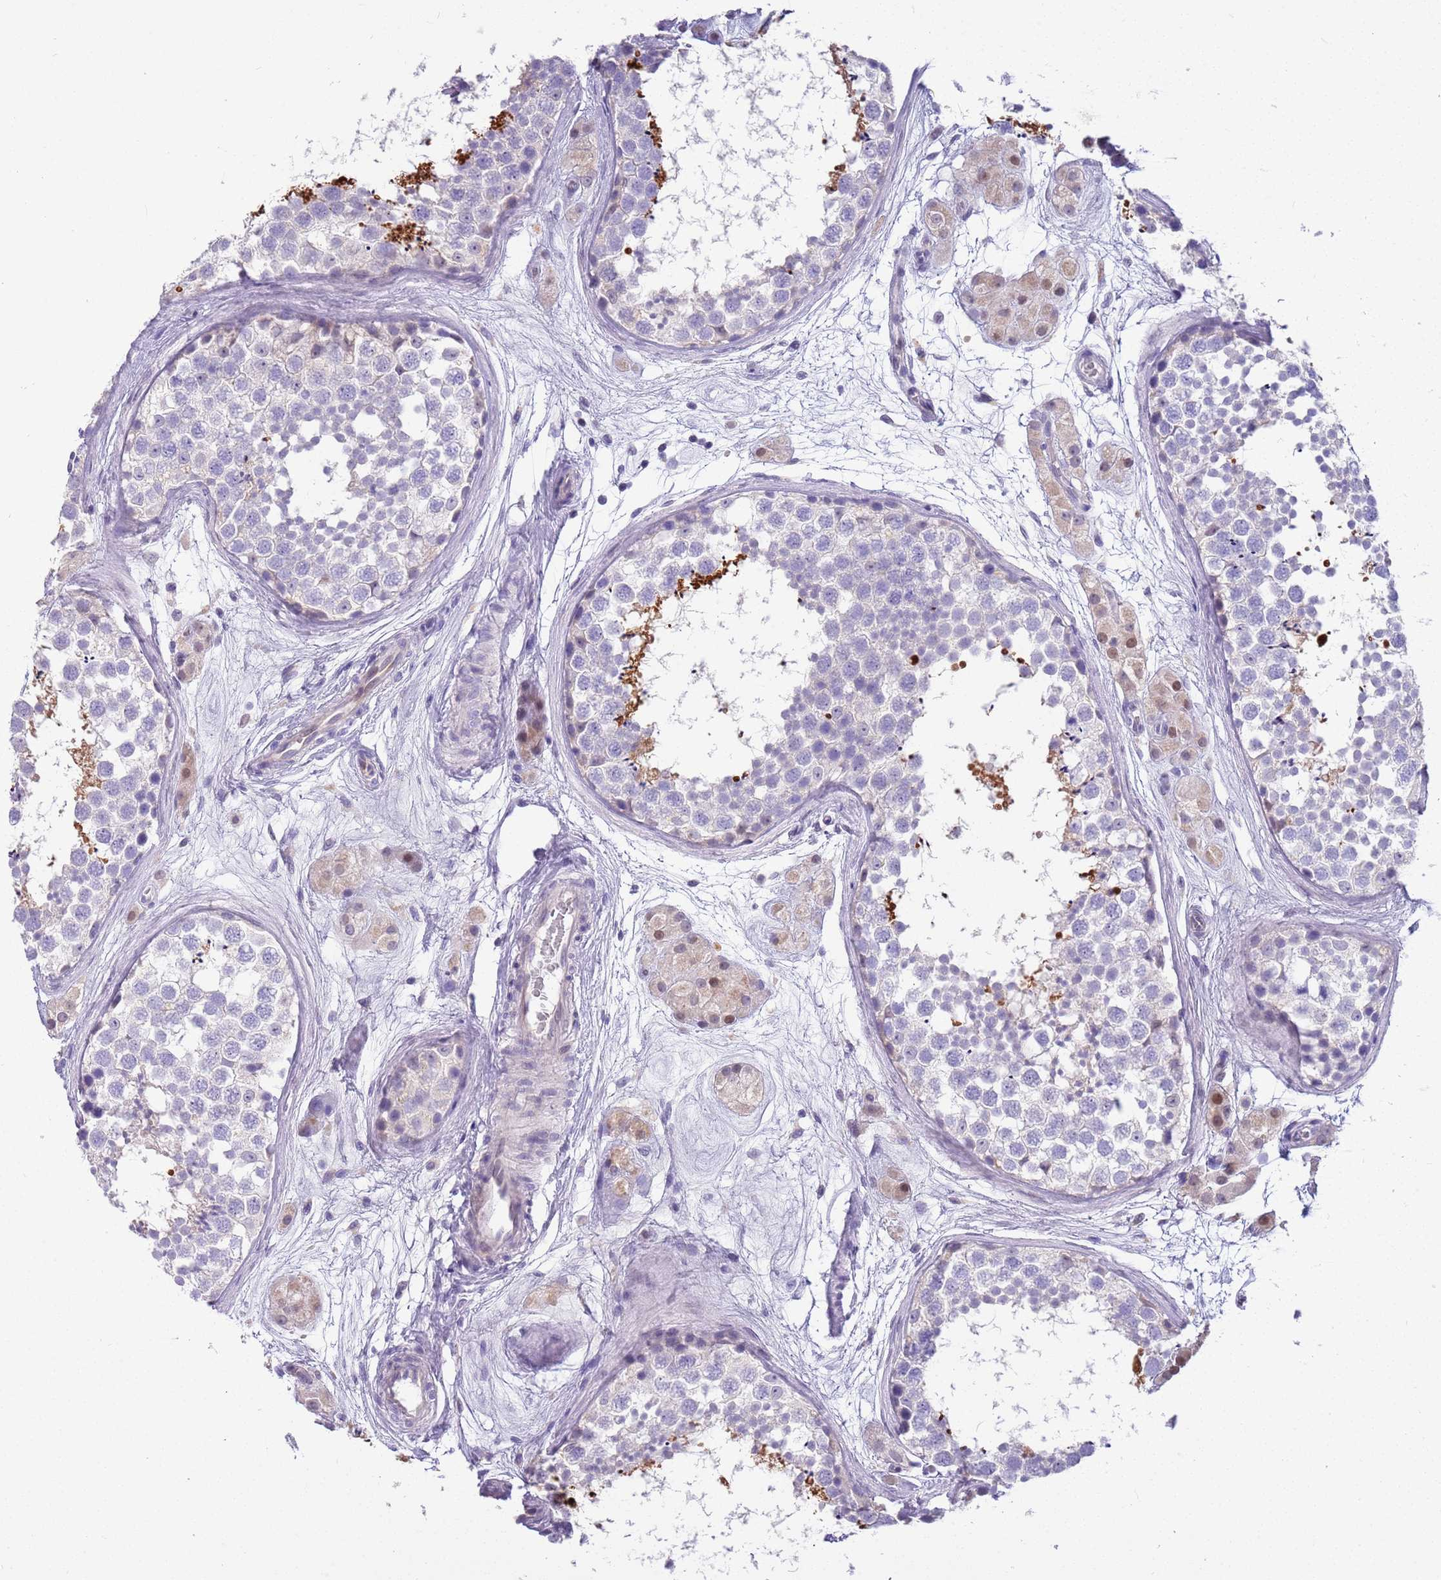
{"staining": {"intensity": "moderate", "quantity": "<25%", "location": "cytoplasmic/membranous"}, "tissue": "testis", "cell_type": "Cells in seminiferous ducts", "image_type": "normal", "snomed": [{"axis": "morphology", "description": "Normal tissue, NOS"}, {"axis": "topography", "description": "Testis"}], "caption": "Testis stained with DAB (3,3'-diaminobenzidine) immunohistochemistry reveals low levels of moderate cytoplasmic/membranous expression in about <25% of cells in seminiferous ducts. (IHC, brightfield microscopy, high magnification).", "gene": "BRMS1L", "patient": {"sex": "male", "age": 56}}